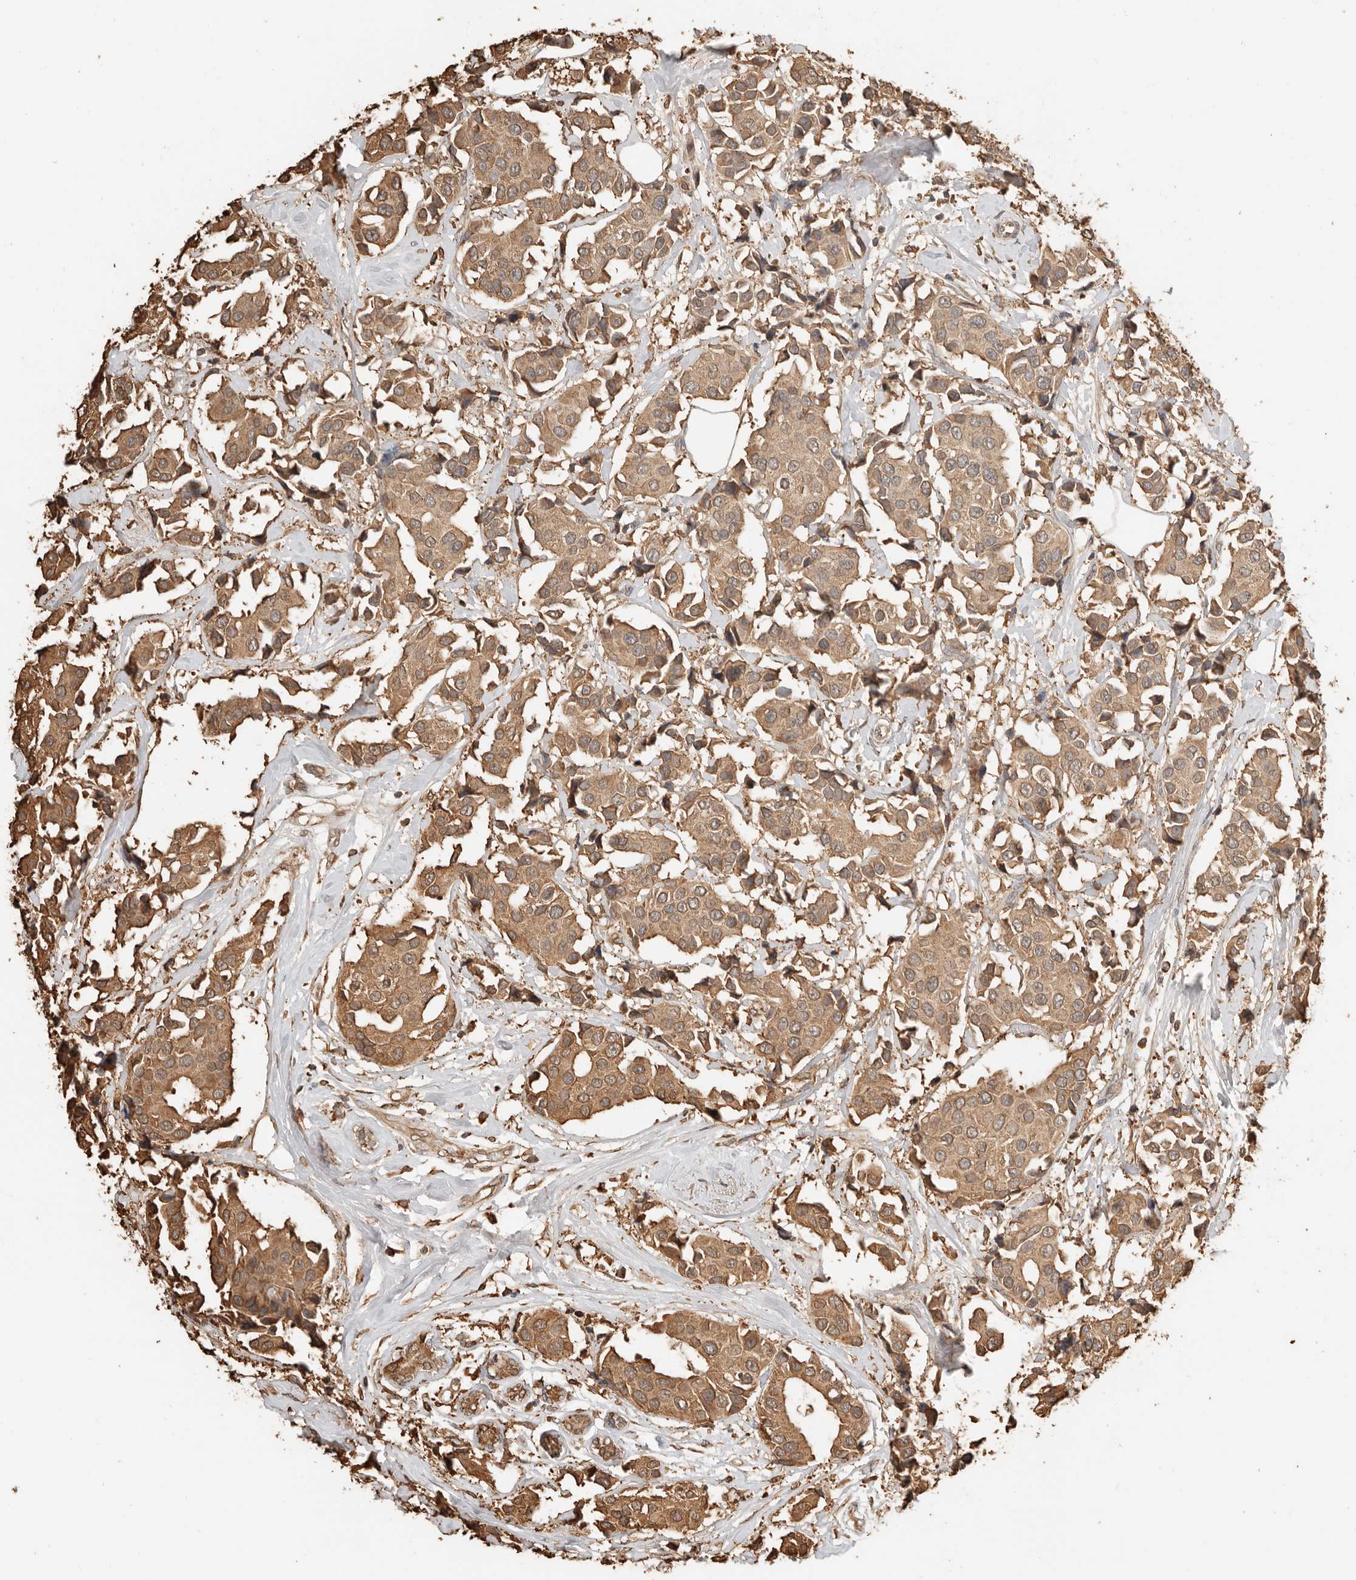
{"staining": {"intensity": "moderate", "quantity": ">75%", "location": "cytoplasmic/membranous"}, "tissue": "breast cancer", "cell_type": "Tumor cells", "image_type": "cancer", "snomed": [{"axis": "morphology", "description": "Normal tissue, NOS"}, {"axis": "morphology", "description": "Duct carcinoma"}, {"axis": "topography", "description": "Breast"}], "caption": "This micrograph shows invasive ductal carcinoma (breast) stained with immunohistochemistry (IHC) to label a protein in brown. The cytoplasmic/membranous of tumor cells show moderate positivity for the protein. Nuclei are counter-stained blue.", "gene": "ARHGEF10L", "patient": {"sex": "female", "age": 39}}